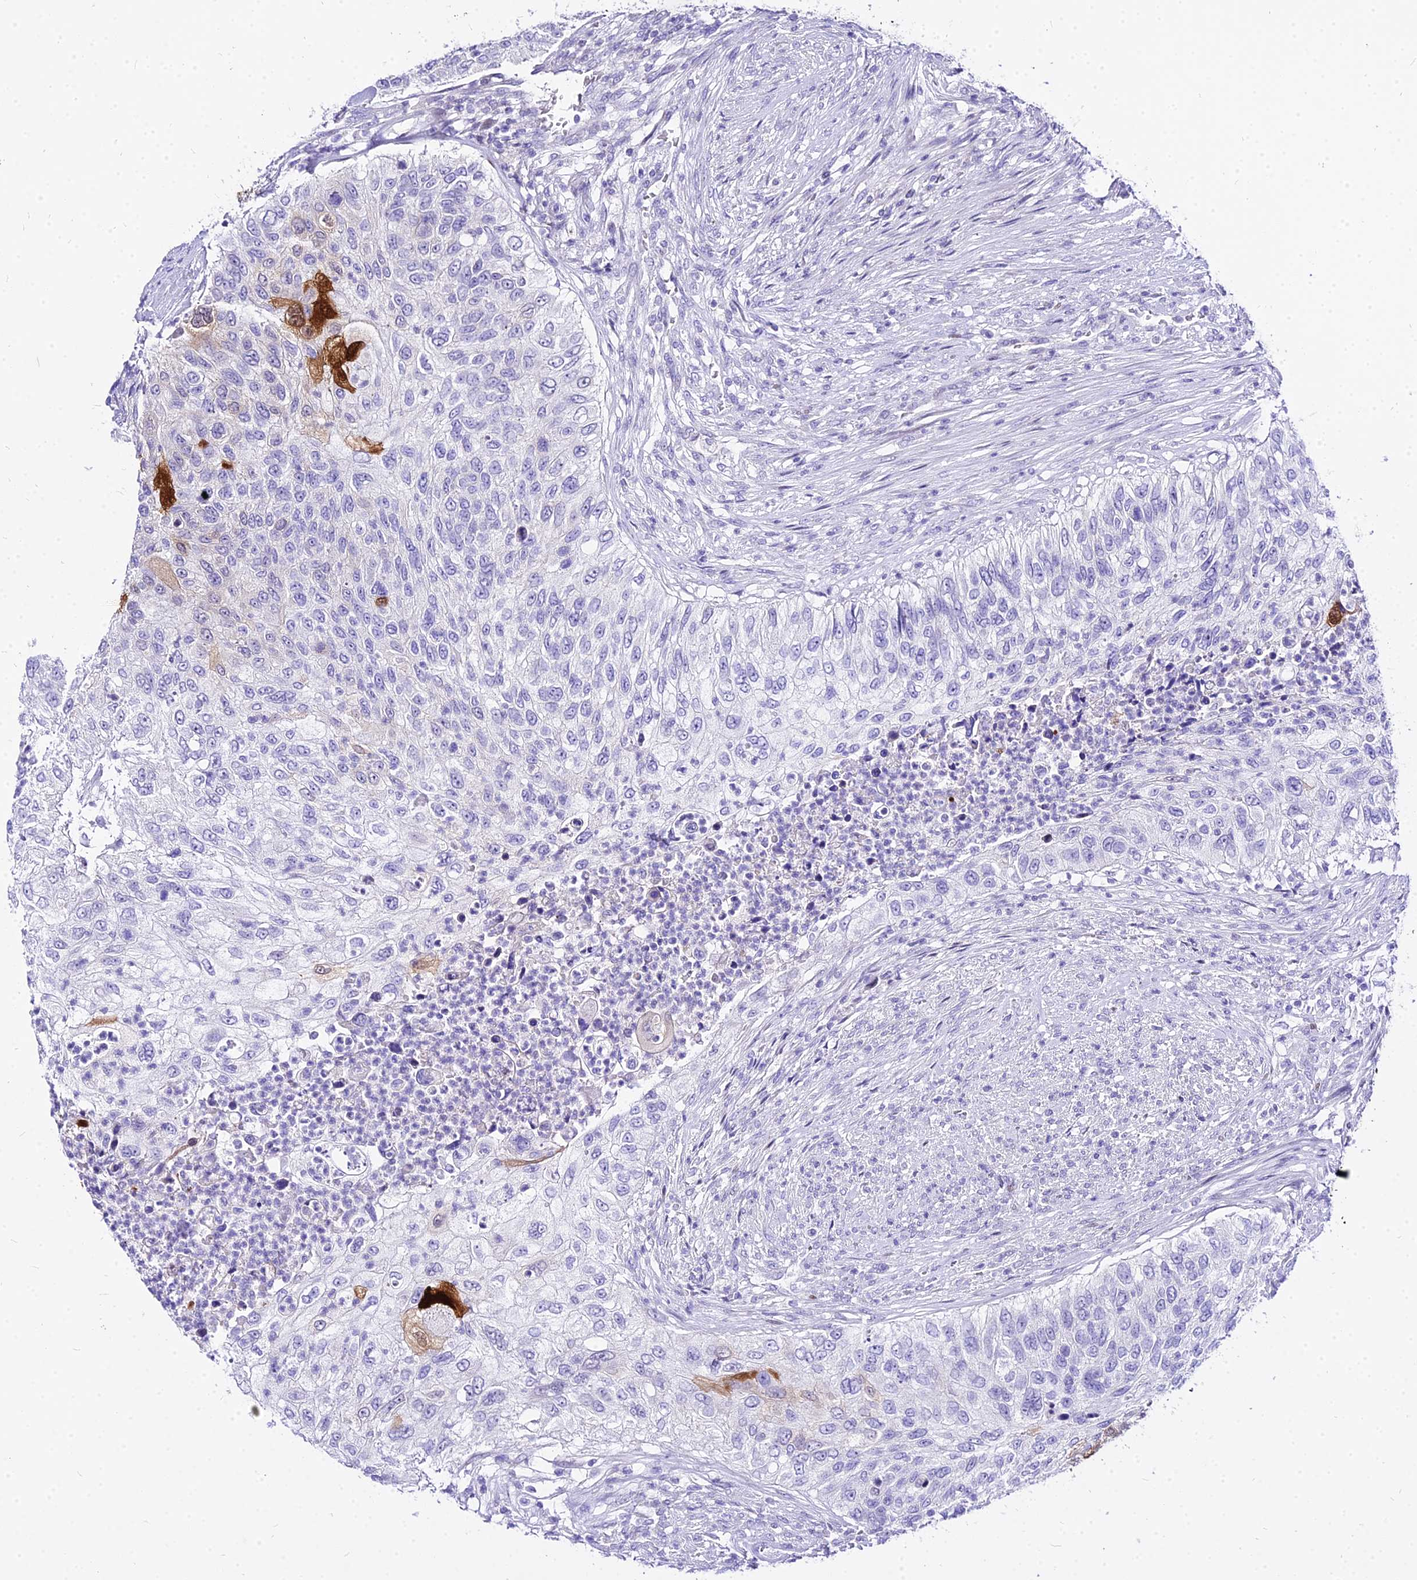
{"staining": {"intensity": "strong", "quantity": "<25%", "location": "cytoplasmic/membranous,nuclear"}, "tissue": "urothelial cancer", "cell_type": "Tumor cells", "image_type": "cancer", "snomed": [{"axis": "morphology", "description": "Urothelial carcinoma, High grade"}, {"axis": "topography", "description": "Urinary bladder"}], "caption": "A brown stain shows strong cytoplasmic/membranous and nuclear positivity of a protein in urothelial cancer tumor cells.", "gene": "CARD18", "patient": {"sex": "female", "age": 60}}